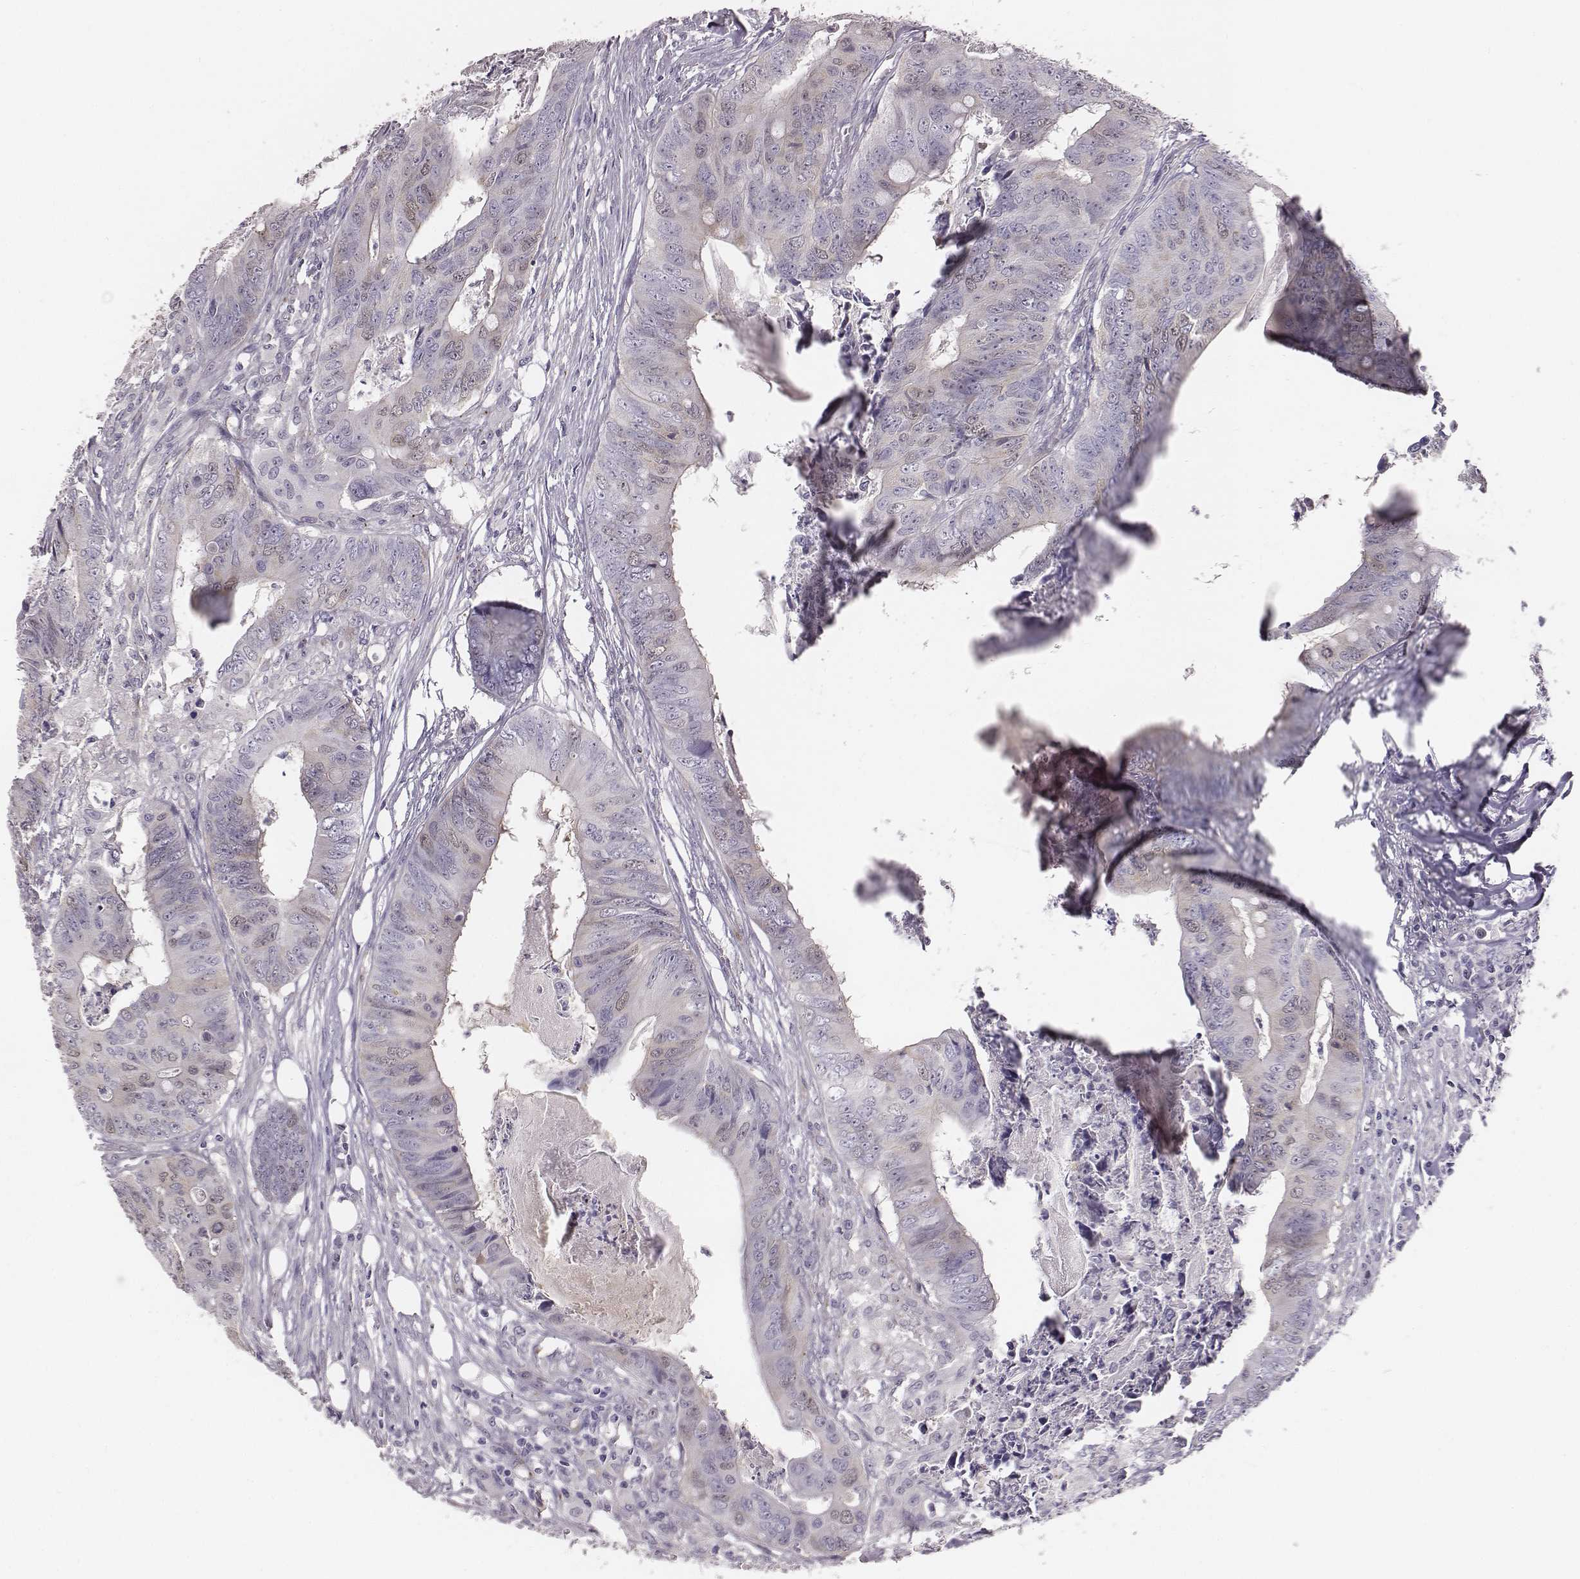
{"staining": {"intensity": "negative", "quantity": "none", "location": "none"}, "tissue": "colorectal cancer", "cell_type": "Tumor cells", "image_type": "cancer", "snomed": [{"axis": "morphology", "description": "Adenocarcinoma, NOS"}, {"axis": "topography", "description": "Colon"}], "caption": "A high-resolution micrograph shows immunohistochemistry staining of colorectal adenocarcinoma, which shows no significant expression in tumor cells.", "gene": "PBK", "patient": {"sex": "male", "age": 84}}